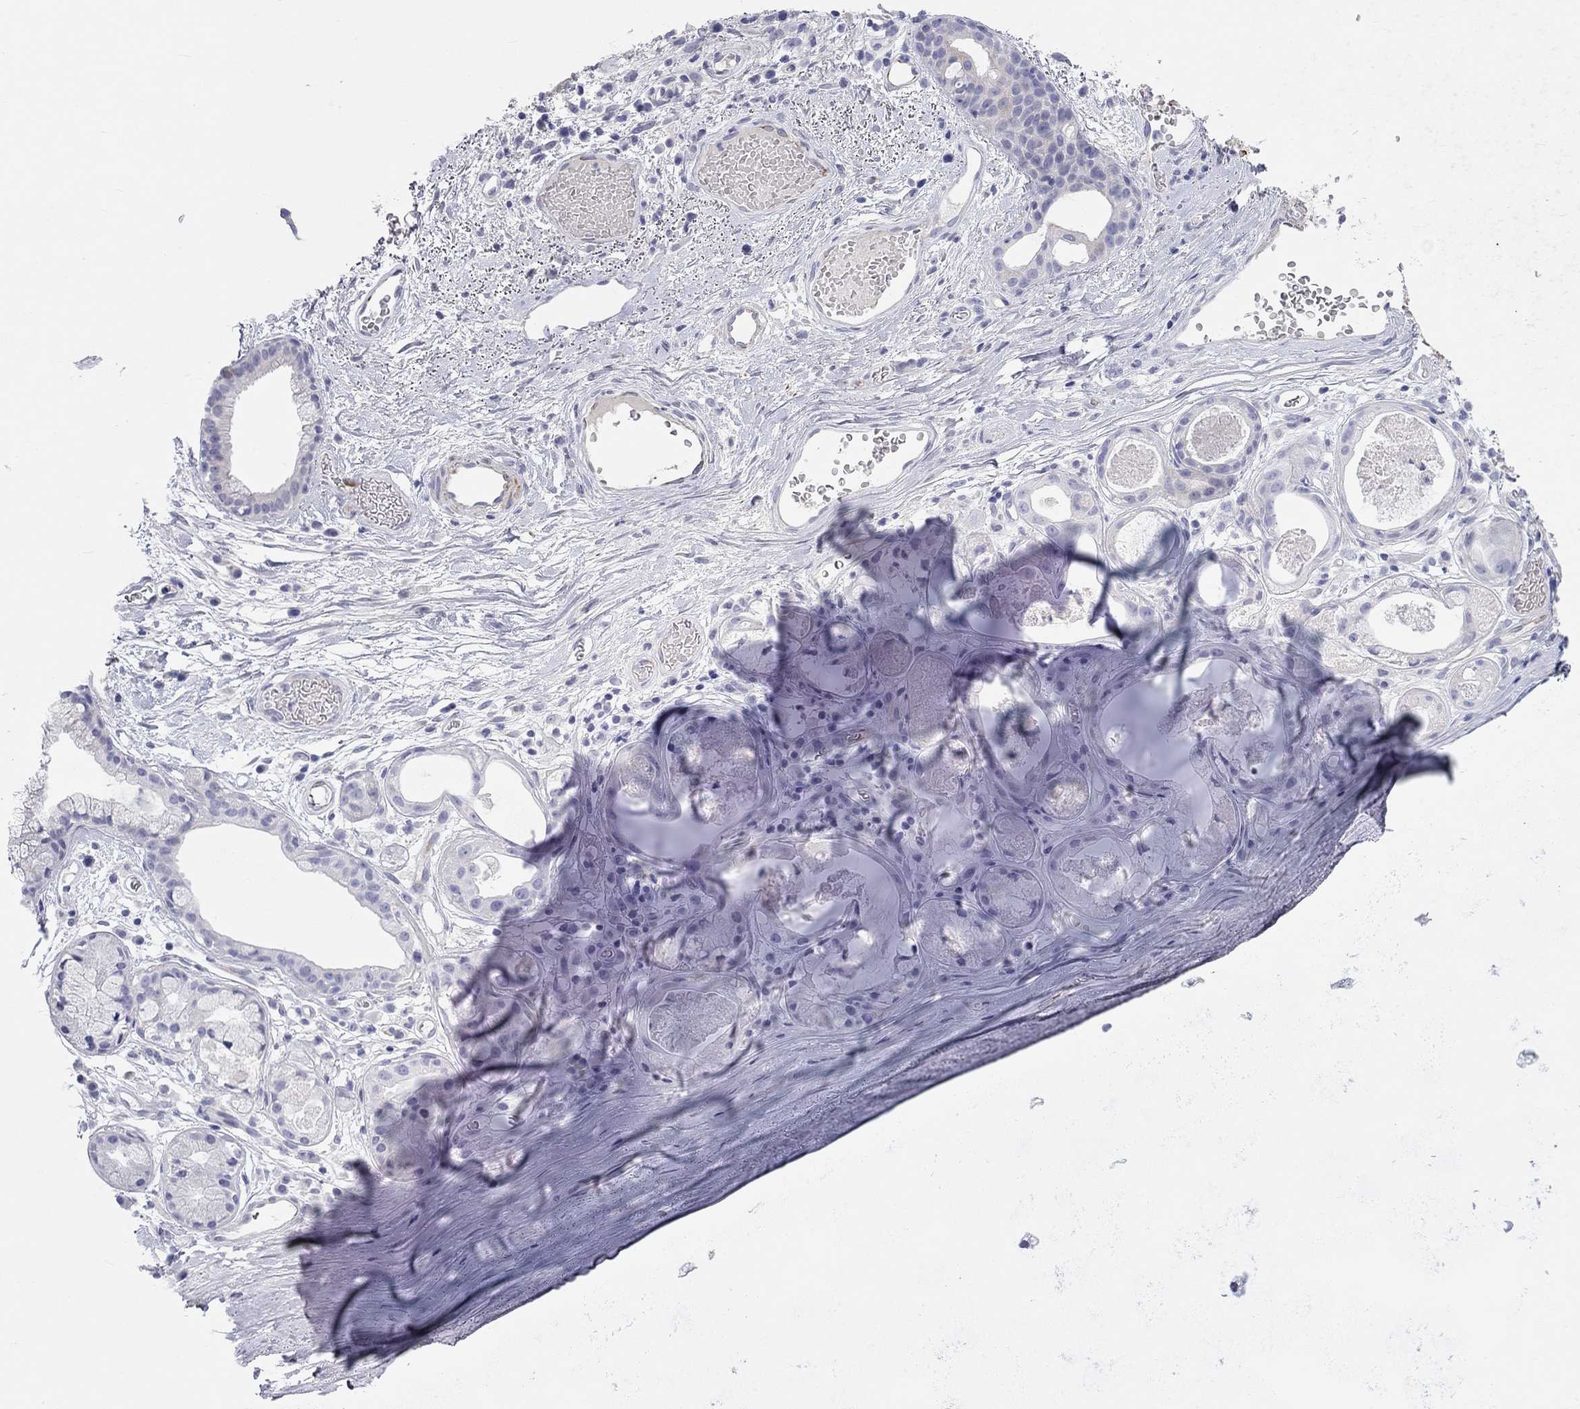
{"staining": {"intensity": "negative", "quantity": "none", "location": "none"}, "tissue": "adipose tissue", "cell_type": "Adipocytes", "image_type": "normal", "snomed": [{"axis": "morphology", "description": "Normal tissue, NOS"}, {"axis": "topography", "description": "Cartilage tissue"}], "caption": "The histopathology image demonstrates no staining of adipocytes in normal adipose tissue.", "gene": "PCDHGC5", "patient": {"sex": "male", "age": 81}}